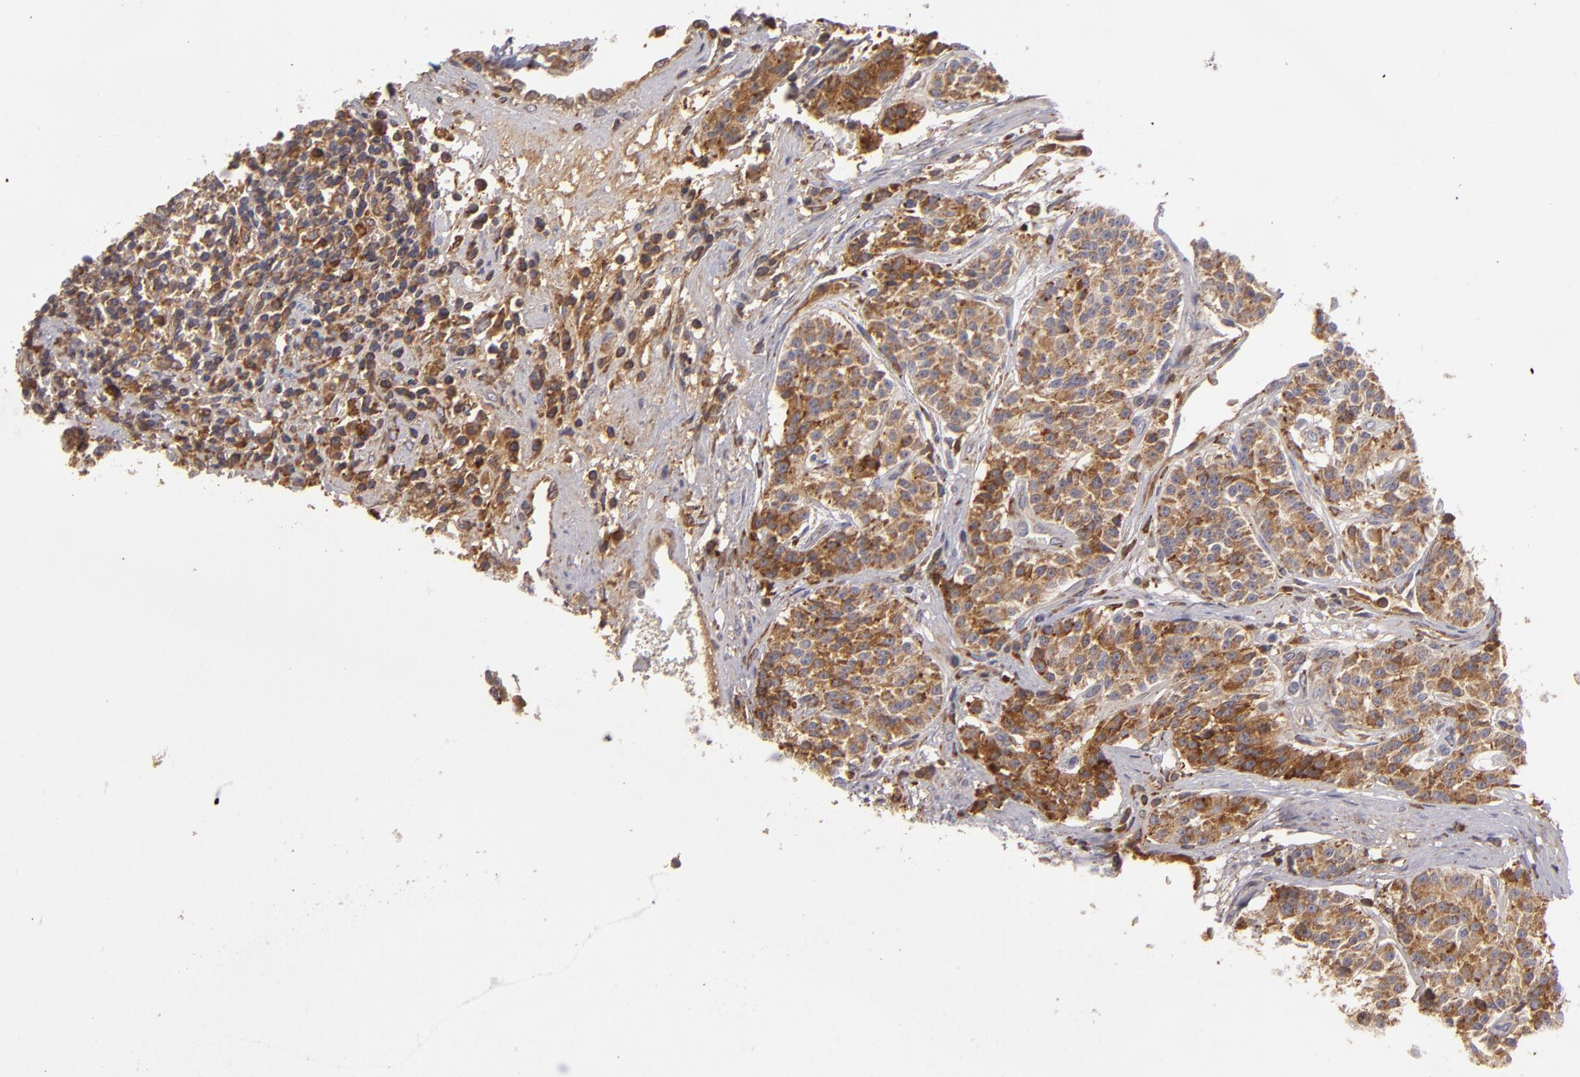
{"staining": {"intensity": "moderate", "quantity": ">75%", "location": "cytoplasmic/membranous"}, "tissue": "carcinoid", "cell_type": "Tumor cells", "image_type": "cancer", "snomed": [{"axis": "morphology", "description": "Carcinoid, malignant, NOS"}, {"axis": "topography", "description": "Stomach"}], "caption": "Tumor cells exhibit moderate cytoplasmic/membranous positivity in approximately >75% of cells in carcinoid (malignant). (Stains: DAB in brown, nuclei in blue, Microscopy: brightfield microscopy at high magnification).", "gene": "CFB", "patient": {"sex": "female", "age": 76}}